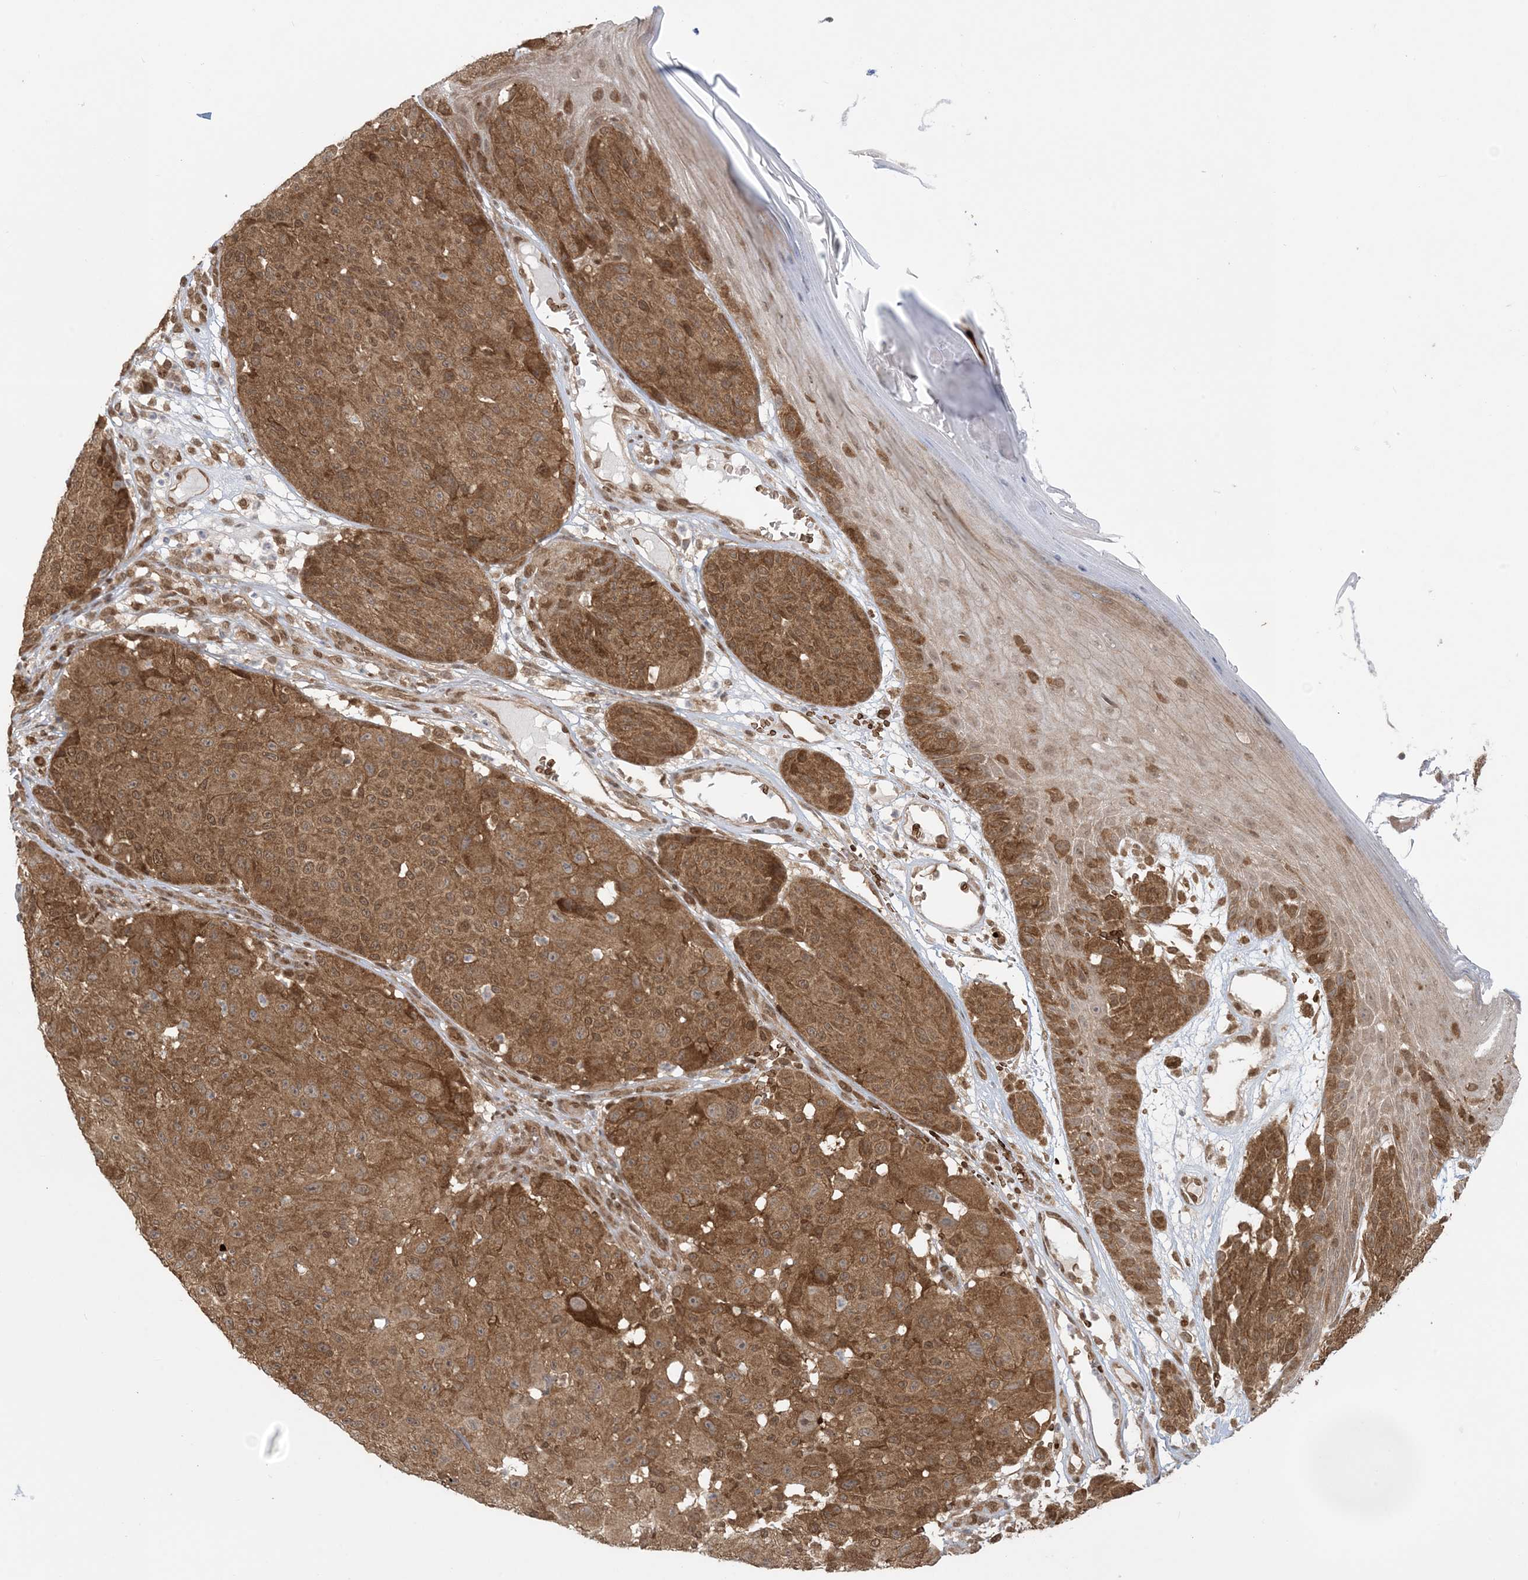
{"staining": {"intensity": "moderate", "quantity": ">75%", "location": "cytoplasmic/membranous"}, "tissue": "melanoma", "cell_type": "Tumor cells", "image_type": "cancer", "snomed": [{"axis": "morphology", "description": "Malignant melanoma, NOS"}, {"axis": "topography", "description": "Skin"}], "caption": "This image exhibits melanoma stained with IHC to label a protein in brown. The cytoplasmic/membranous of tumor cells show moderate positivity for the protein. Nuclei are counter-stained blue.", "gene": "ABCF3", "patient": {"sex": "male", "age": 83}}